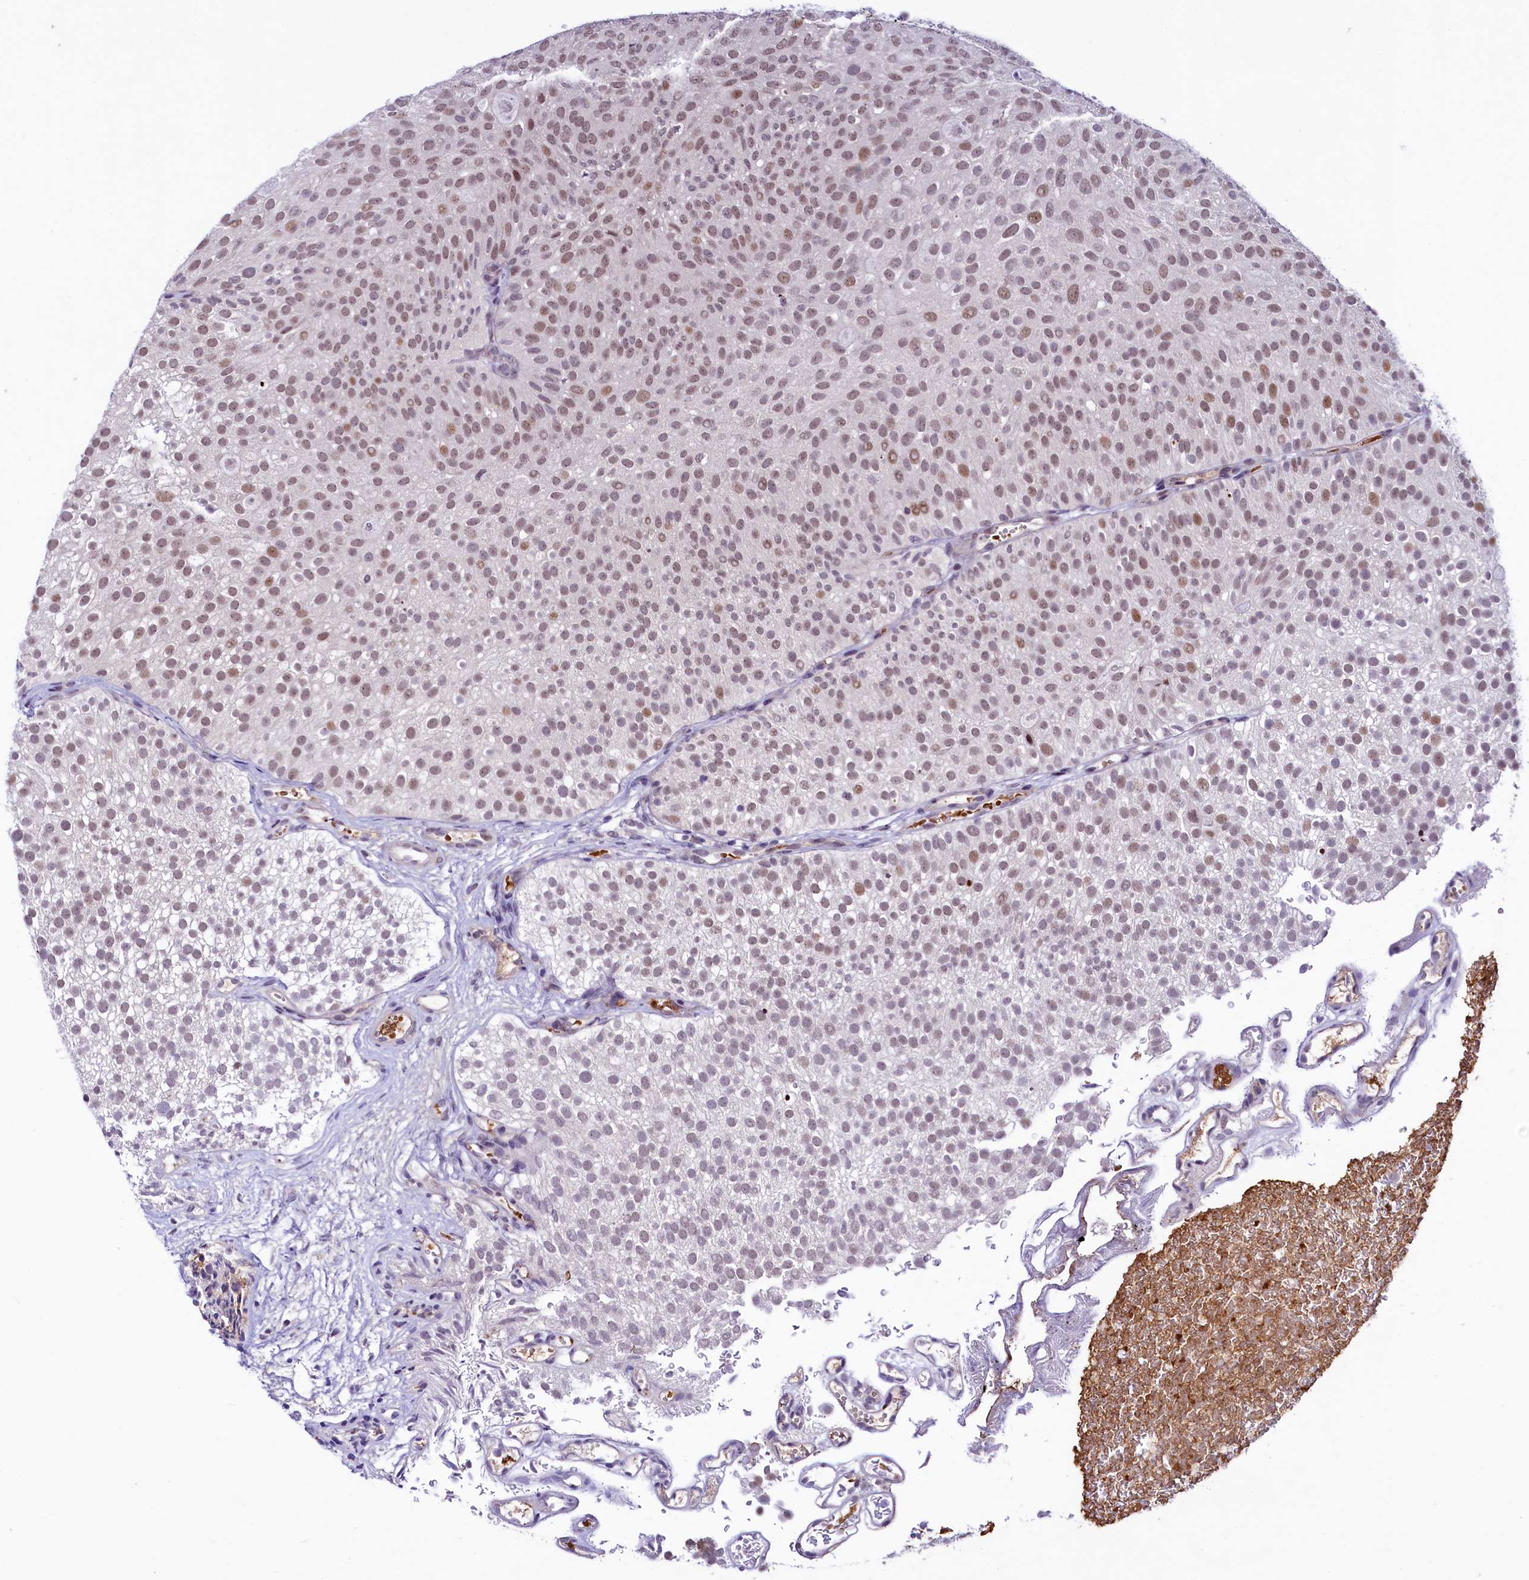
{"staining": {"intensity": "moderate", "quantity": ">75%", "location": "nuclear"}, "tissue": "urothelial cancer", "cell_type": "Tumor cells", "image_type": "cancer", "snomed": [{"axis": "morphology", "description": "Urothelial carcinoma, Low grade"}, {"axis": "topography", "description": "Urinary bladder"}], "caption": "This micrograph demonstrates urothelial carcinoma (low-grade) stained with IHC to label a protein in brown. The nuclear of tumor cells show moderate positivity for the protein. Nuclei are counter-stained blue.", "gene": "LEUTX", "patient": {"sex": "male", "age": 78}}